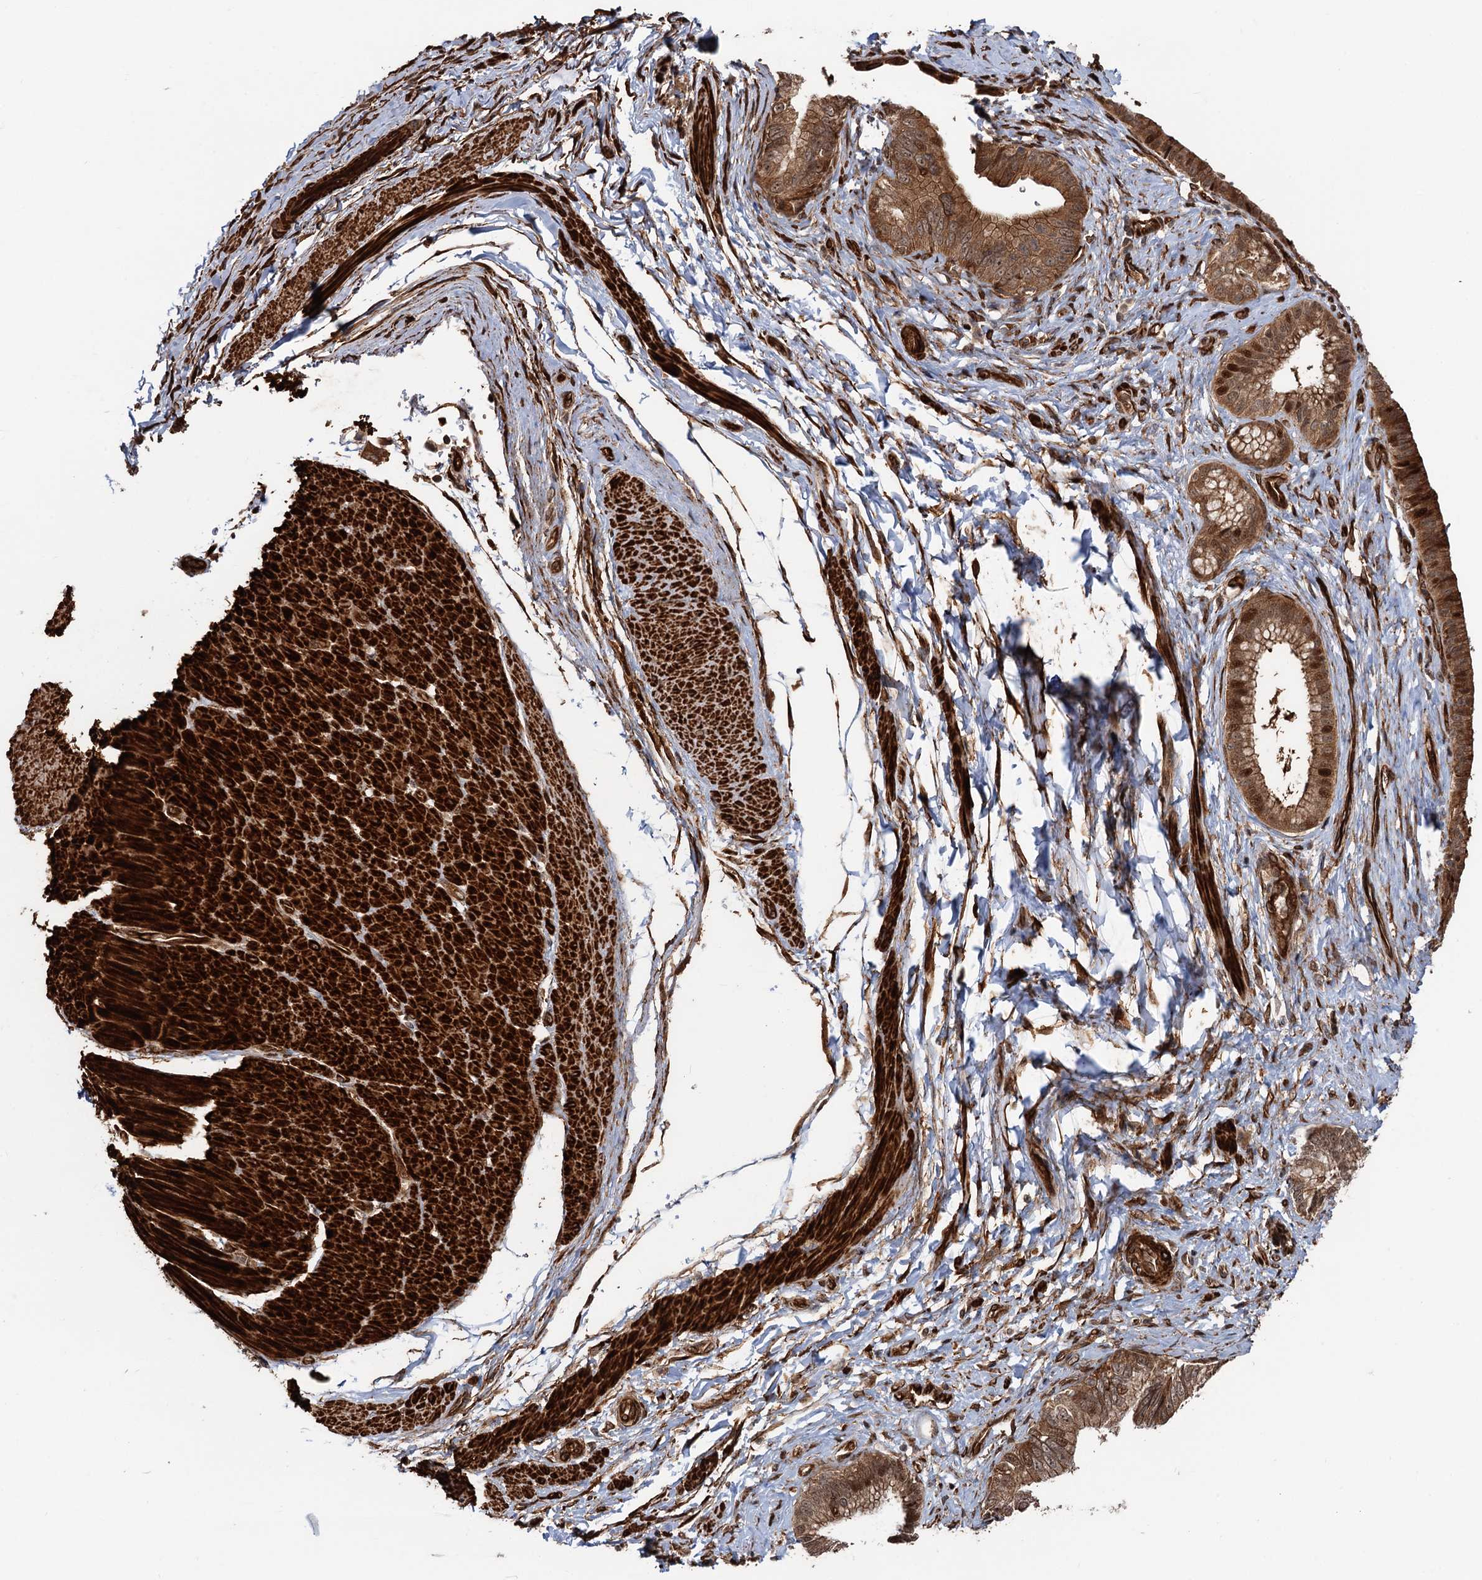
{"staining": {"intensity": "moderate", "quantity": ">75%", "location": "cytoplasmic/membranous,nuclear"}, "tissue": "pancreatic cancer", "cell_type": "Tumor cells", "image_type": "cancer", "snomed": [{"axis": "morphology", "description": "Adenocarcinoma, NOS"}, {"axis": "topography", "description": "Pancreas"}], "caption": "Human adenocarcinoma (pancreatic) stained with a protein marker demonstrates moderate staining in tumor cells.", "gene": "SNRNP25", "patient": {"sex": "female", "age": 55}}